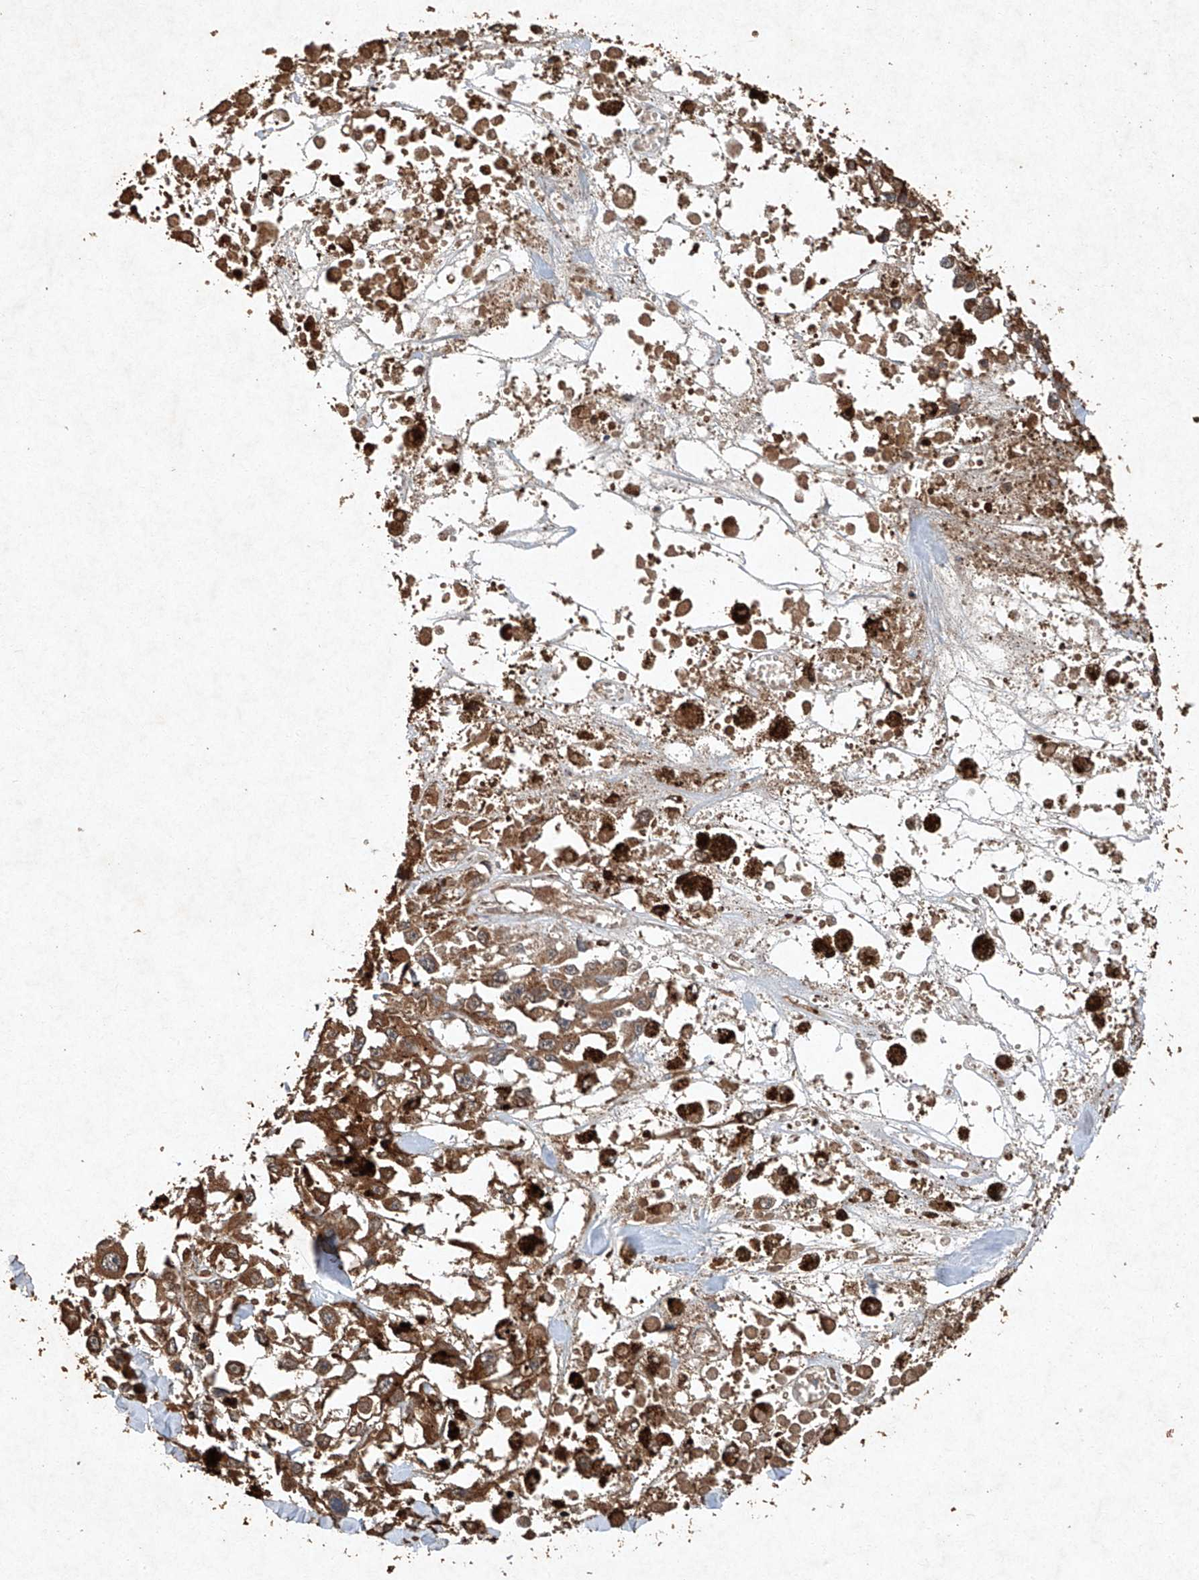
{"staining": {"intensity": "weak", "quantity": ">75%", "location": "cytoplasmic/membranous"}, "tissue": "melanoma", "cell_type": "Tumor cells", "image_type": "cancer", "snomed": [{"axis": "morphology", "description": "Malignant melanoma, Metastatic site"}, {"axis": "topography", "description": "Lymph node"}], "caption": "Immunohistochemical staining of melanoma displays low levels of weak cytoplasmic/membranous positivity in about >75% of tumor cells.", "gene": "STK3", "patient": {"sex": "male", "age": 59}}